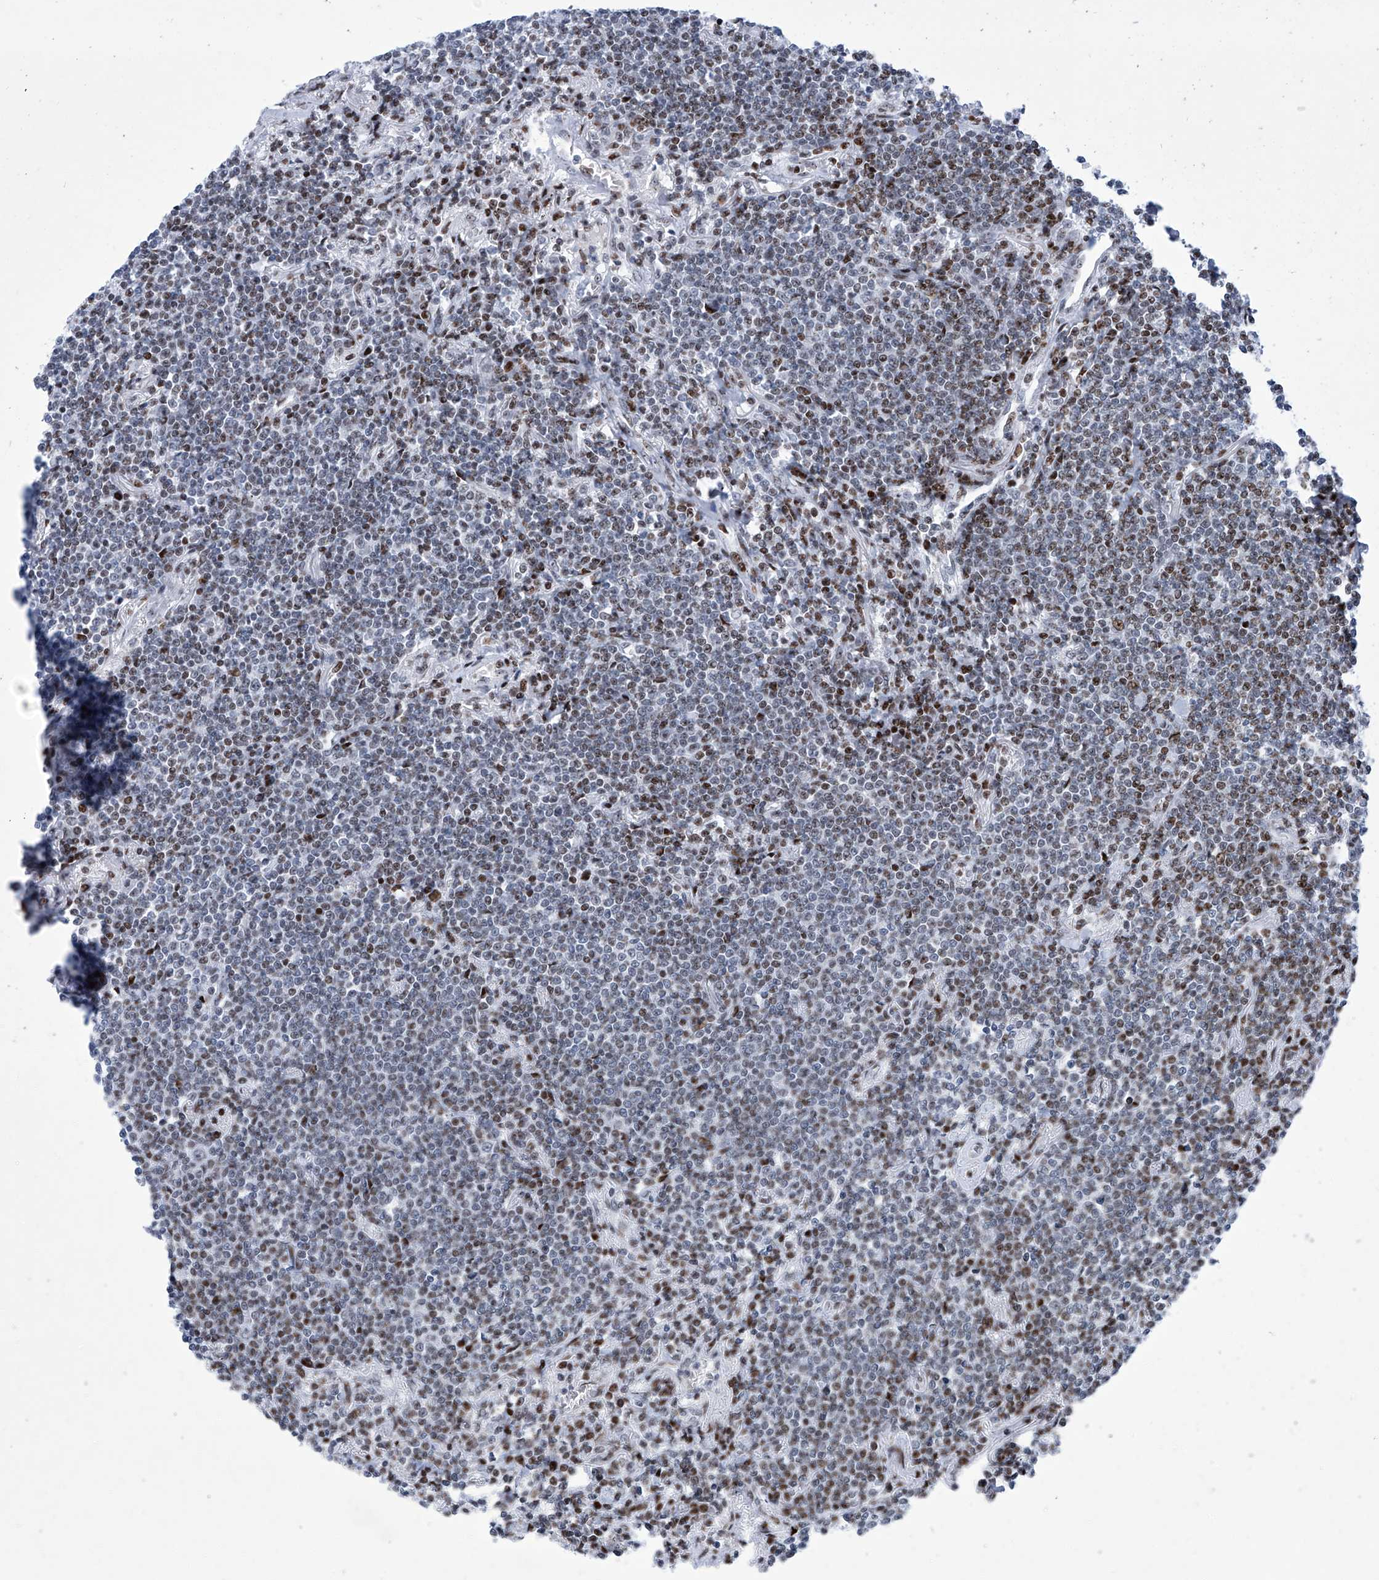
{"staining": {"intensity": "moderate", "quantity": "25%-75%", "location": "nuclear"}, "tissue": "lymphoma", "cell_type": "Tumor cells", "image_type": "cancer", "snomed": [{"axis": "morphology", "description": "Malignant lymphoma, non-Hodgkin's type, Low grade"}, {"axis": "topography", "description": "Lung"}], "caption": "Moderate nuclear staining is appreciated in about 25%-75% of tumor cells in lymphoma. Using DAB (3,3'-diaminobenzidine) (brown) and hematoxylin (blue) stains, captured at high magnification using brightfield microscopy.", "gene": "HEY2", "patient": {"sex": "female", "age": 71}}